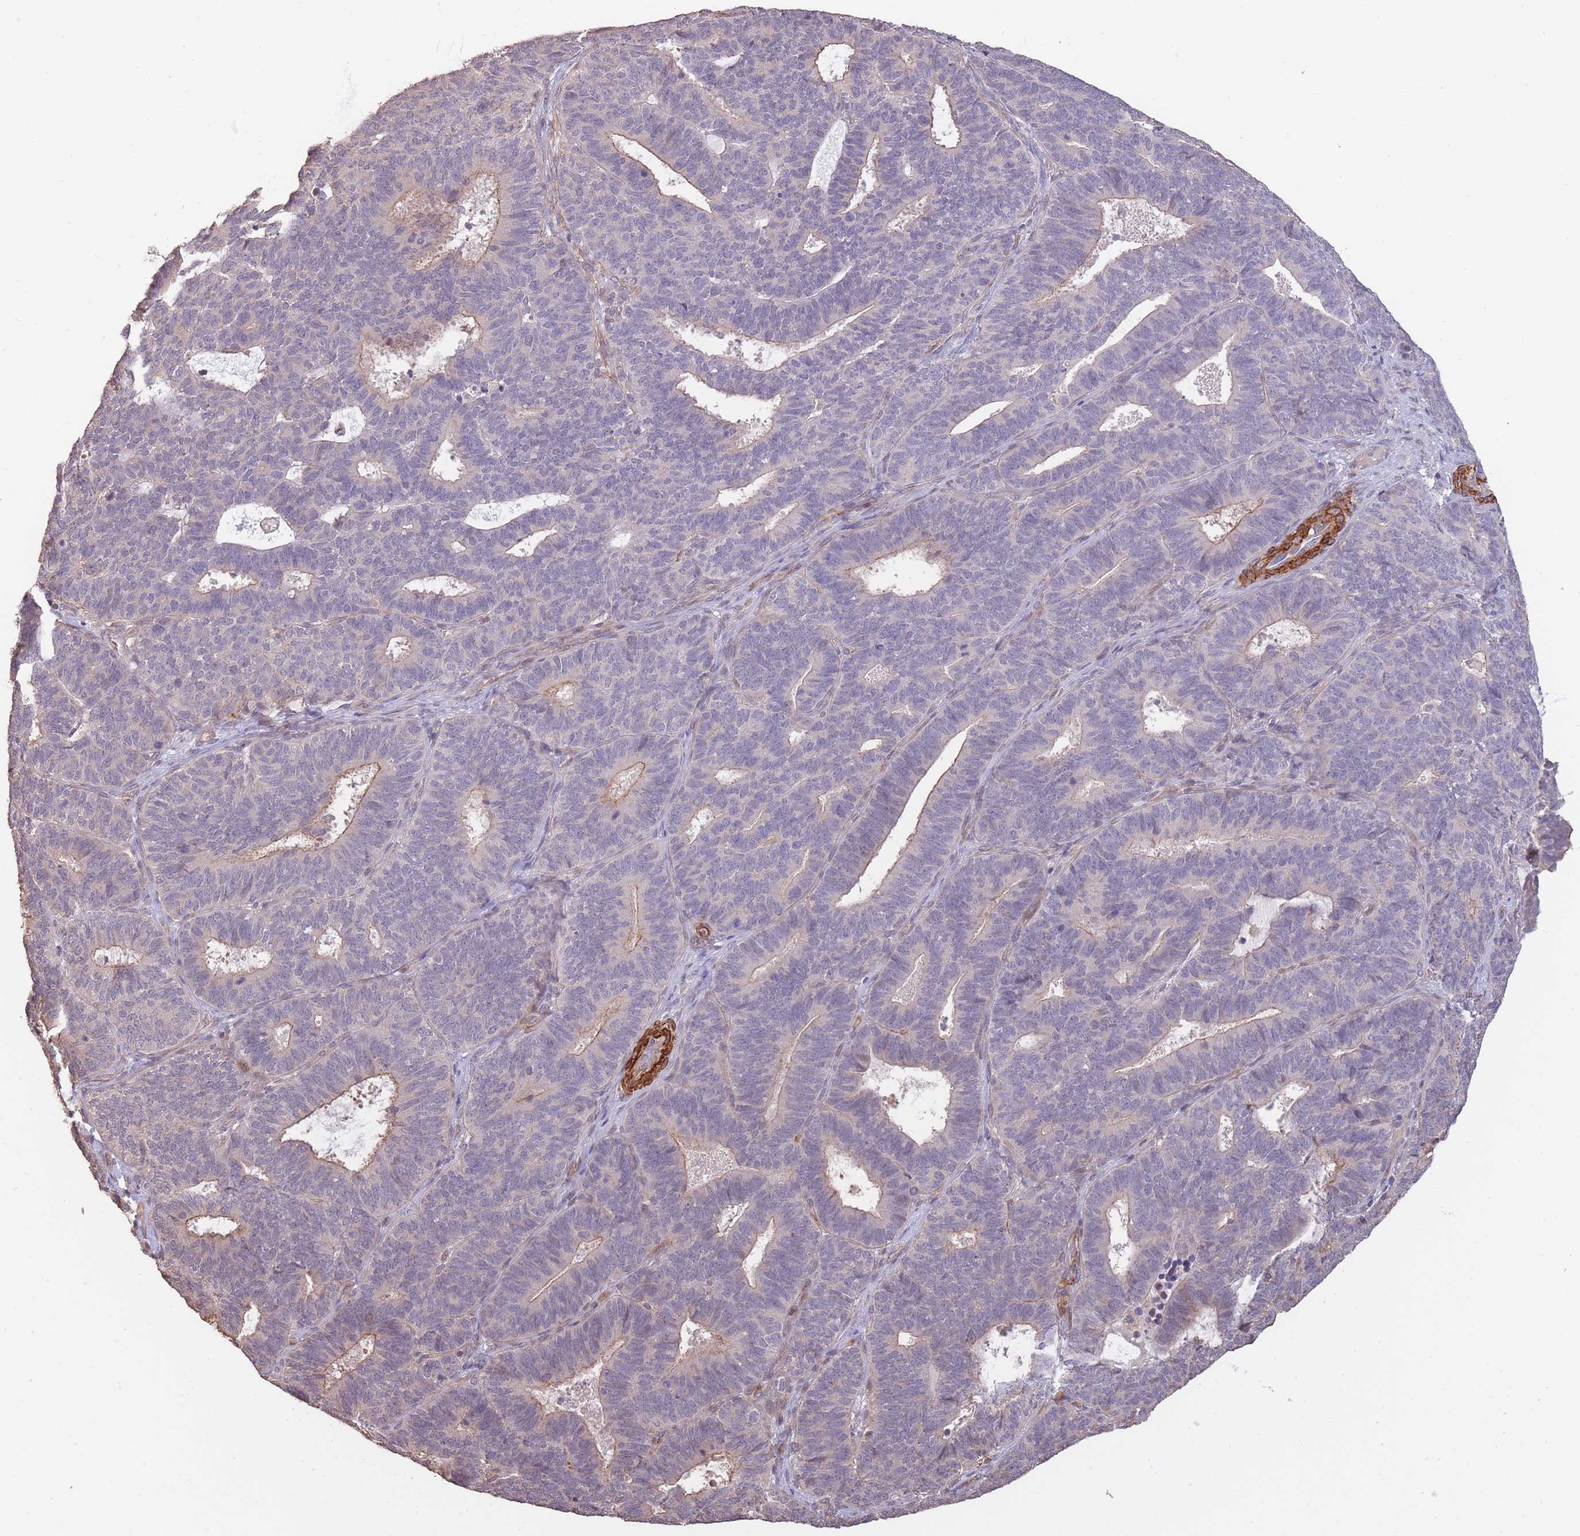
{"staining": {"intensity": "weak", "quantity": "<25%", "location": "cytoplasmic/membranous"}, "tissue": "endometrial cancer", "cell_type": "Tumor cells", "image_type": "cancer", "snomed": [{"axis": "morphology", "description": "Adenocarcinoma, NOS"}, {"axis": "topography", "description": "Endometrium"}], "caption": "A high-resolution photomicrograph shows immunohistochemistry staining of adenocarcinoma (endometrial), which reveals no significant expression in tumor cells.", "gene": "NLRC4", "patient": {"sex": "female", "age": 70}}